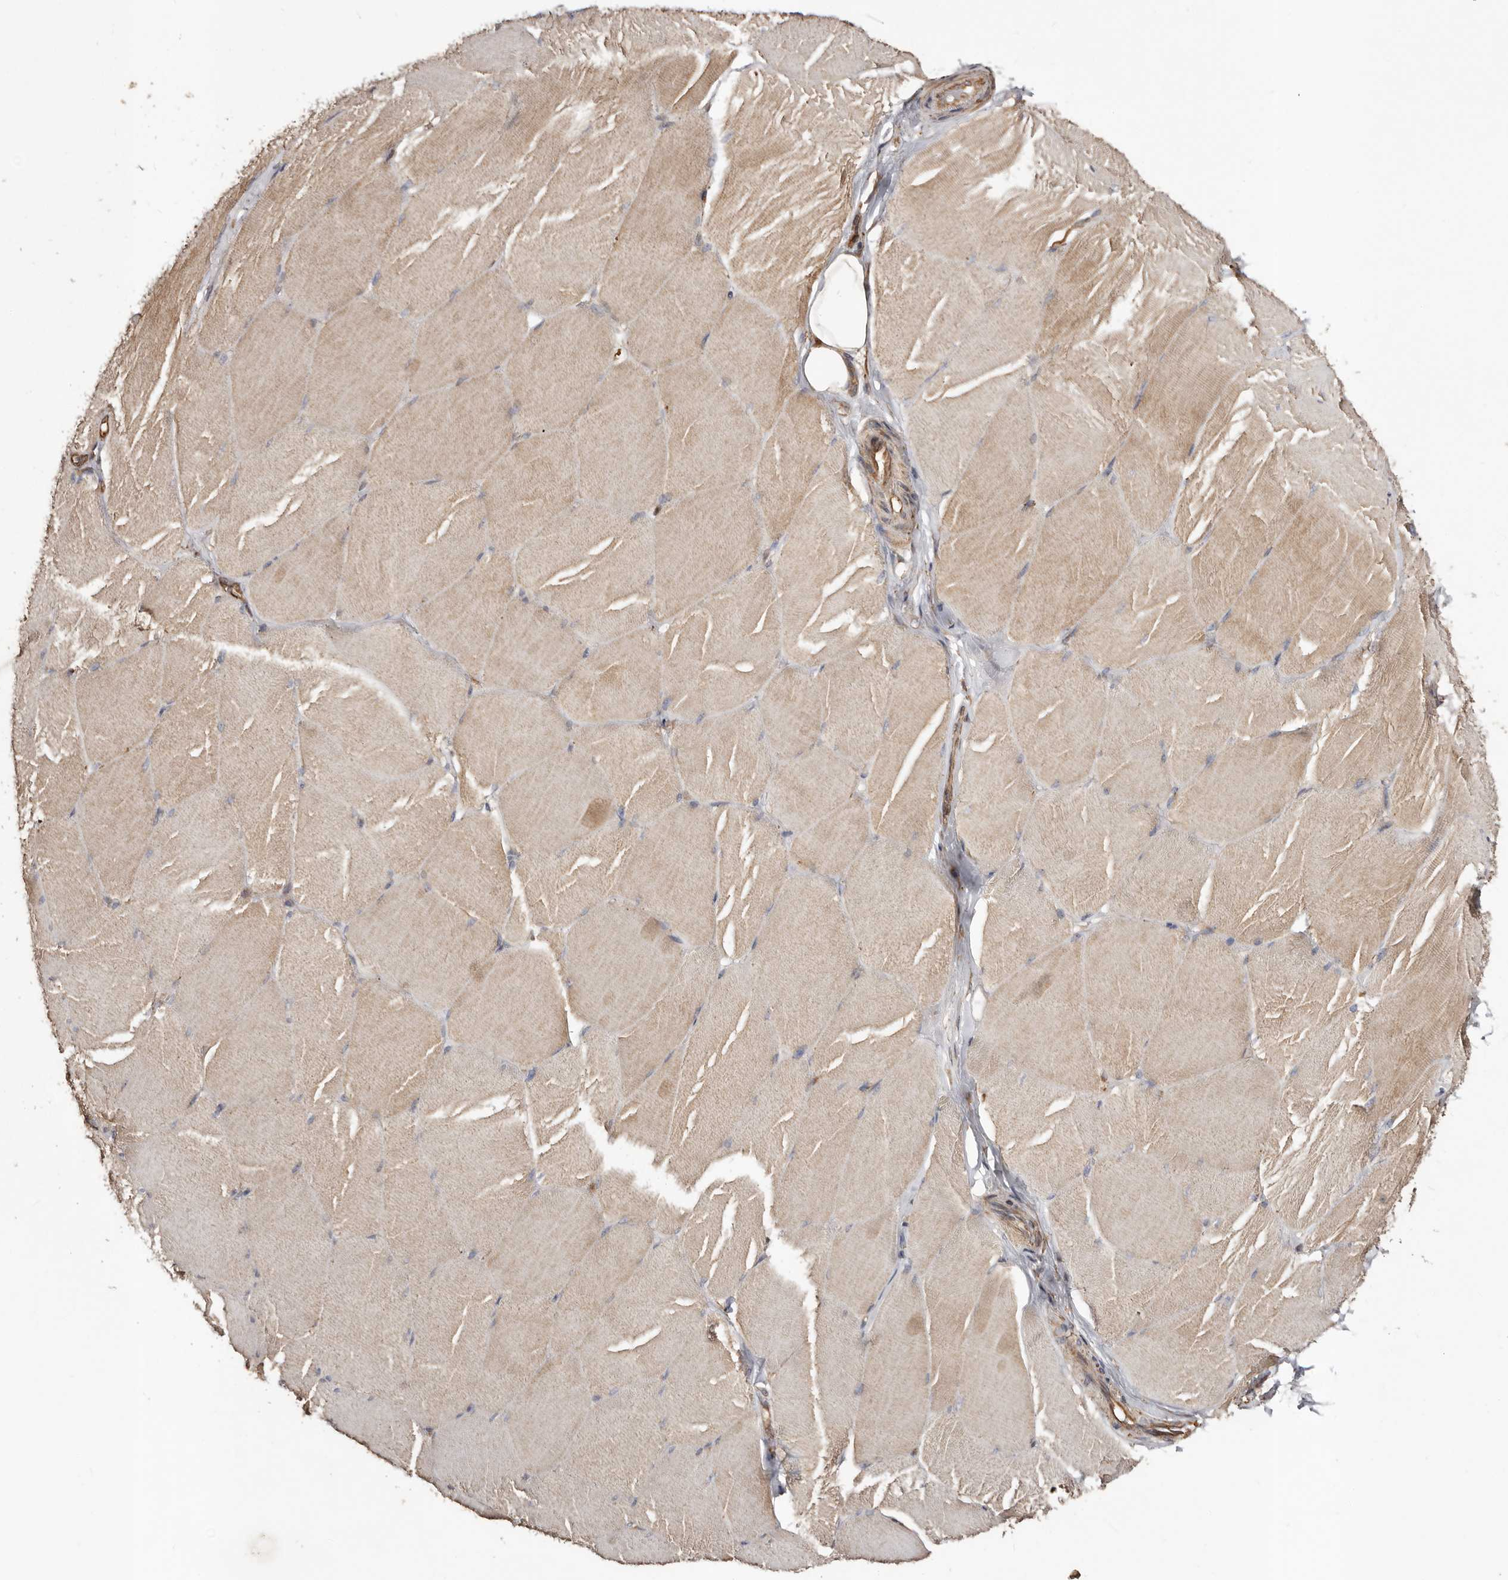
{"staining": {"intensity": "weak", "quantity": "25%-75%", "location": "cytoplasmic/membranous"}, "tissue": "skeletal muscle", "cell_type": "Myocytes", "image_type": "normal", "snomed": [{"axis": "morphology", "description": "Normal tissue, NOS"}, {"axis": "topography", "description": "Skin"}, {"axis": "topography", "description": "Skeletal muscle"}], "caption": "This micrograph demonstrates IHC staining of unremarkable human skeletal muscle, with low weak cytoplasmic/membranous positivity in approximately 25%-75% of myocytes.", "gene": "MACC1", "patient": {"sex": "male", "age": 83}}